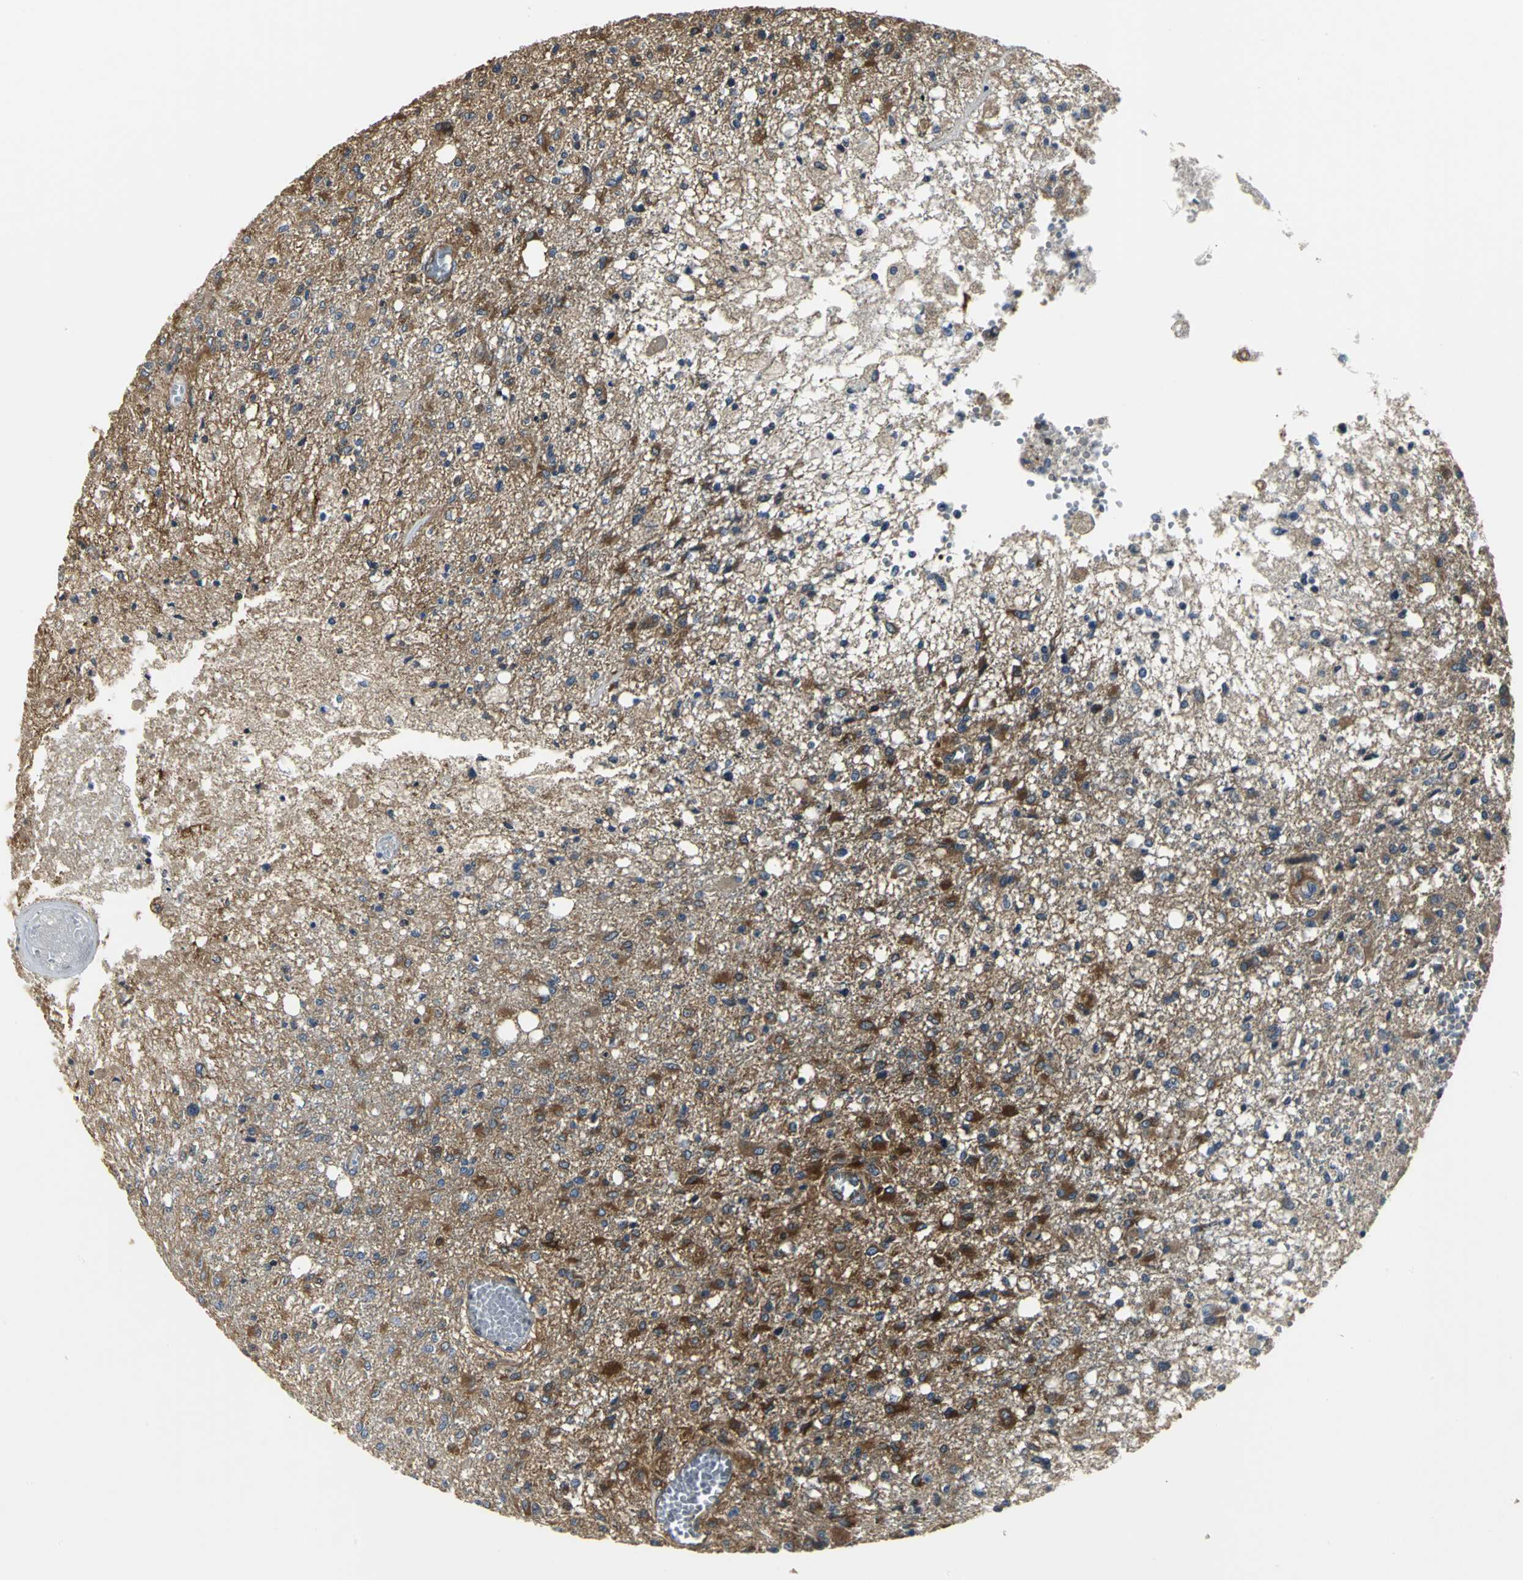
{"staining": {"intensity": "strong", "quantity": "25%-75%", "location": "cytoplasmic/membranous"}, "tissue": "glioma", "cell_type": "Tumor cells", "image_type": "cancer", "snomed": [{"axis": "morphology", "description": "Glioma, malignant, High grade"}, {"axis": "topography", "description": "Cerebral cortex"}], "caption": "Protein expression analysis of human malignant glioma (high-grade) reveals strong cytoplasmic/membranous expression in approximately 25%-75% of tumor cells.", "gene": "CHRNB1", "patient": {"sex": "male", "age": 76}}